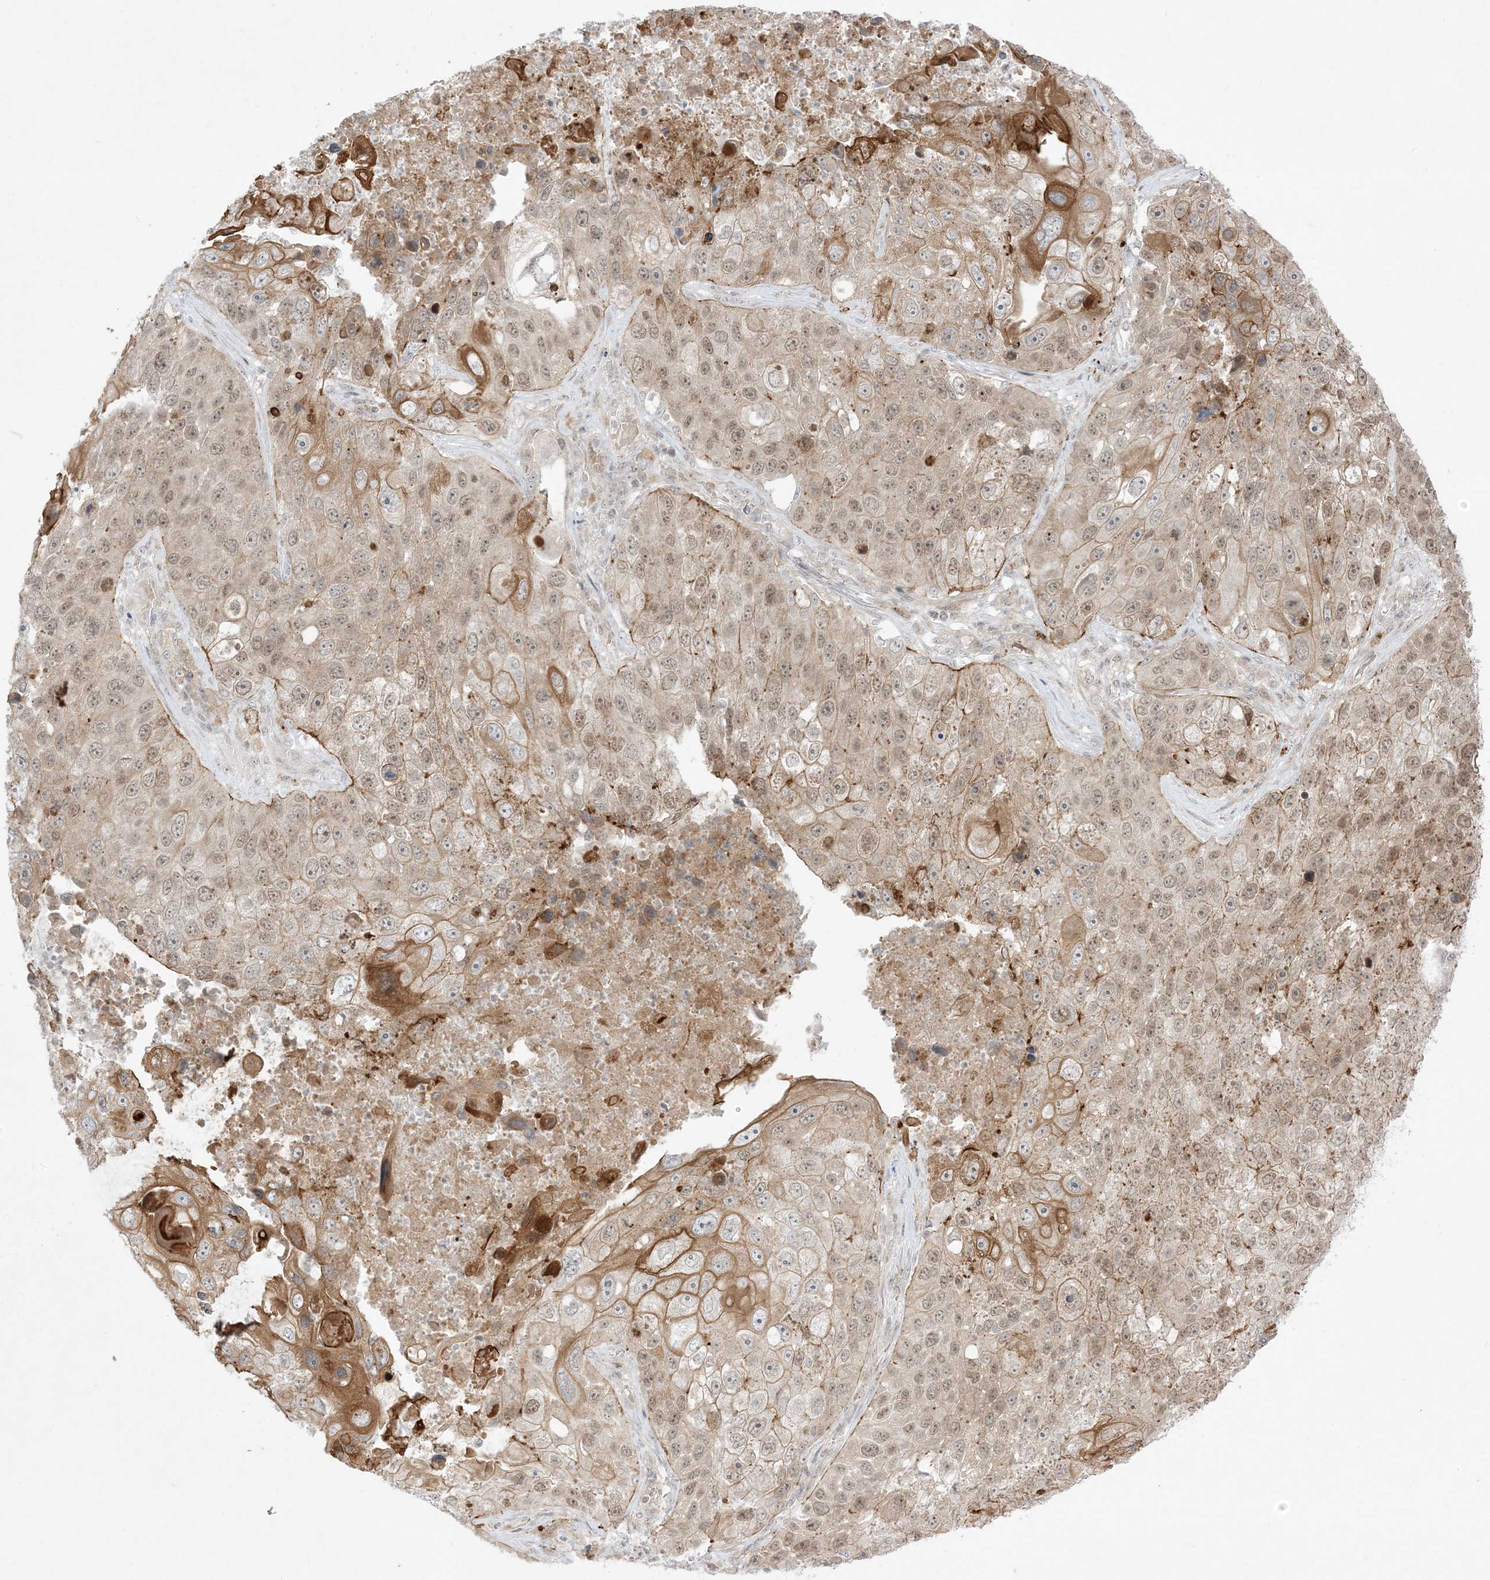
{"staining": {"intensity": "moderate", "quantity": ">75%", "location": "cytoplasmic/membranous,nuclear"}, "tissue": "lung cancer", "cell_type": "Tumor cells", "image_type": "cancer", "snomed": [{"axis": "morphology", "description": "Squamous cell carcinoma, NOS"}, {"axis": "topography", "description": "Lung"}], "caption": "This is a photomicrograph of immunohistochemistry staining of squamous cell carcinoma (lung), which shows moderate positivity in the cytoplasmic/membranous and nuclear of tumor cells.", "gene": "PTK6", "patient": {"sex": "male", "age": 61}}